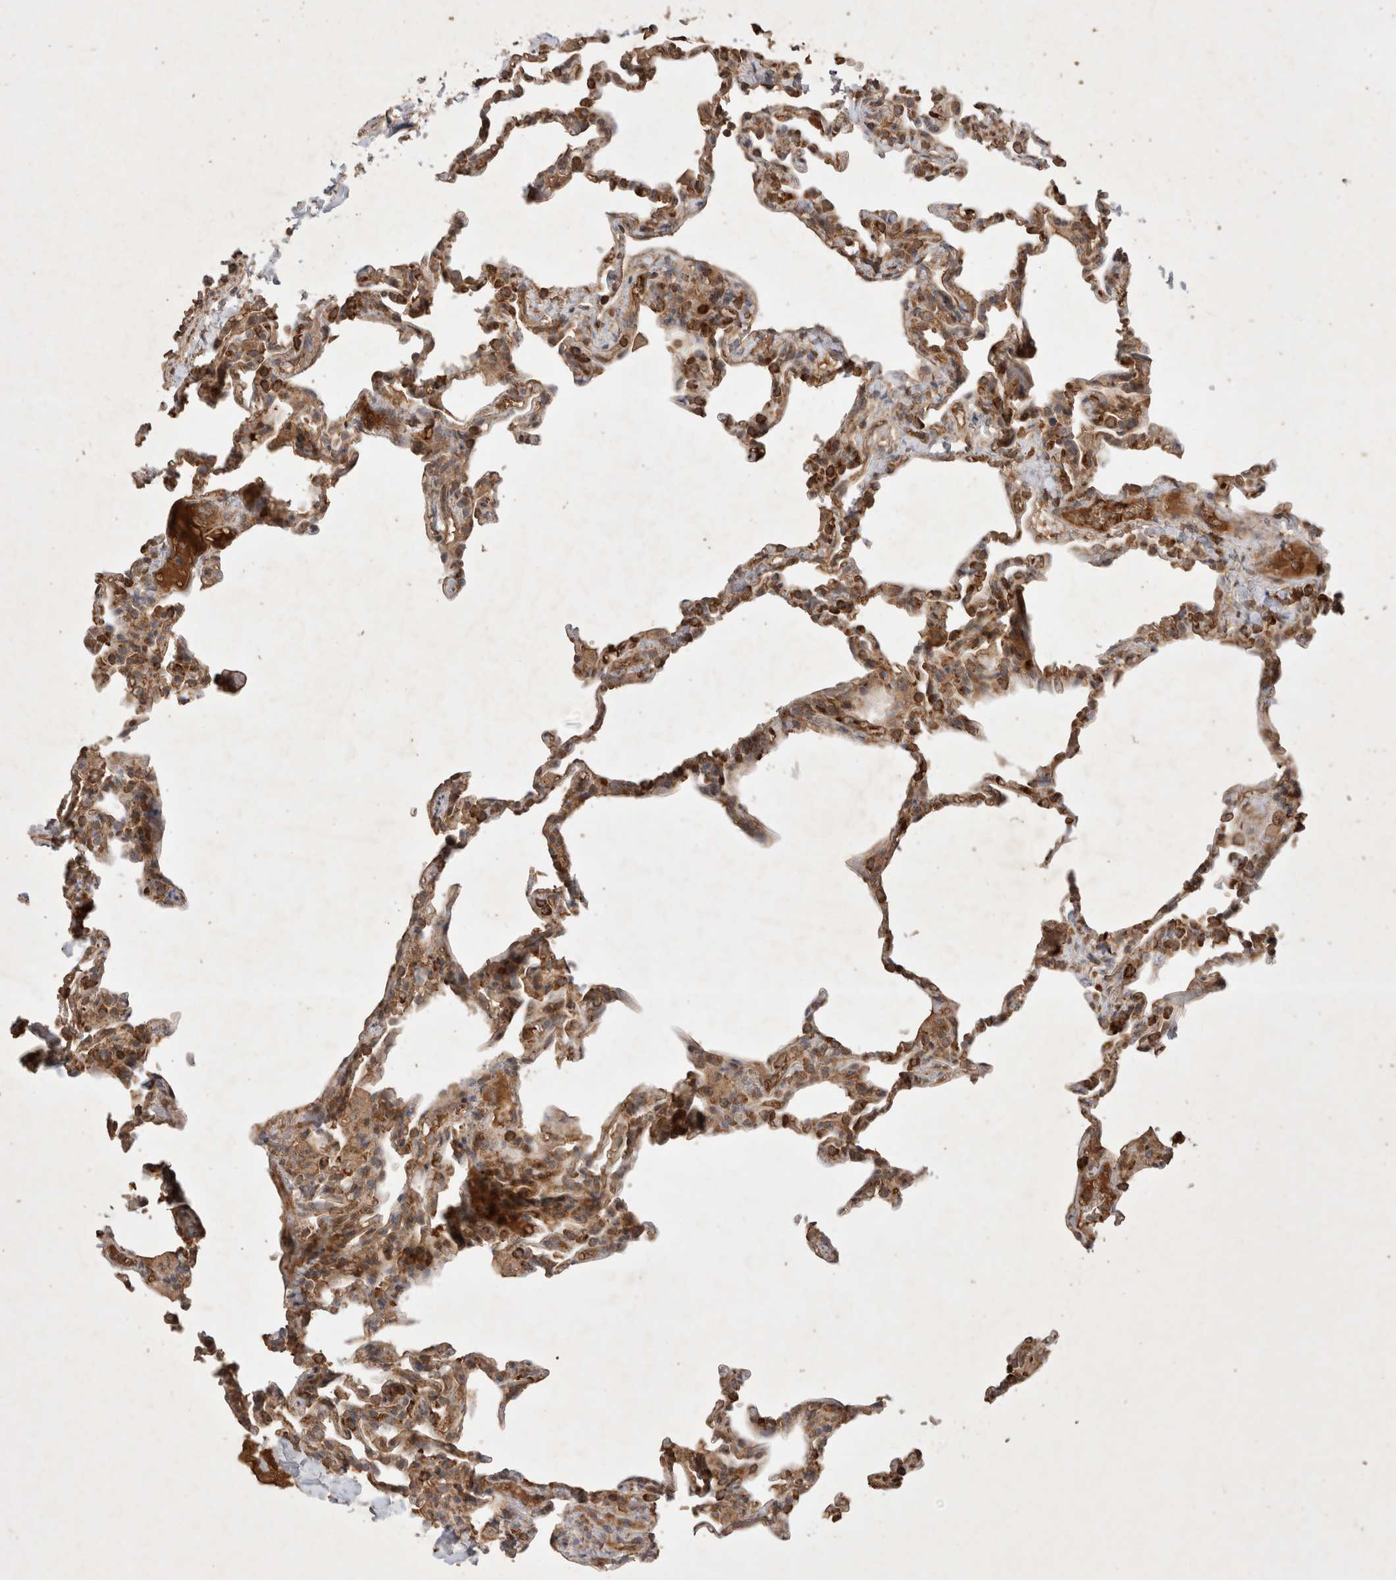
{"staining": {"intensity": "strong", "quantity": "25%-75%", "location": "cytoplasmic/membranous"}, "tissue": "lung", "cell_type": "Alveolar cells", "image_type": "normal", "snomed": [{"axis": "morphology", "description": "Normal tissue, NOS"}, {"axis": "topography", "description": "Lung"}], "caption": "Protein expression analysis of benign lung exhibits strong cytoplasmic/membranous positivity in approximately 25%-75% of alveolar cells. The staining was performed using DAB (3,3'-diaminobenzidine) to visualize the protein expression in brown, while the nuclei were stained in blue with hematoxylin (Magnification: 20x).", "gene": "FAM221A", "patient": {"sex": "male", "age": 20}}